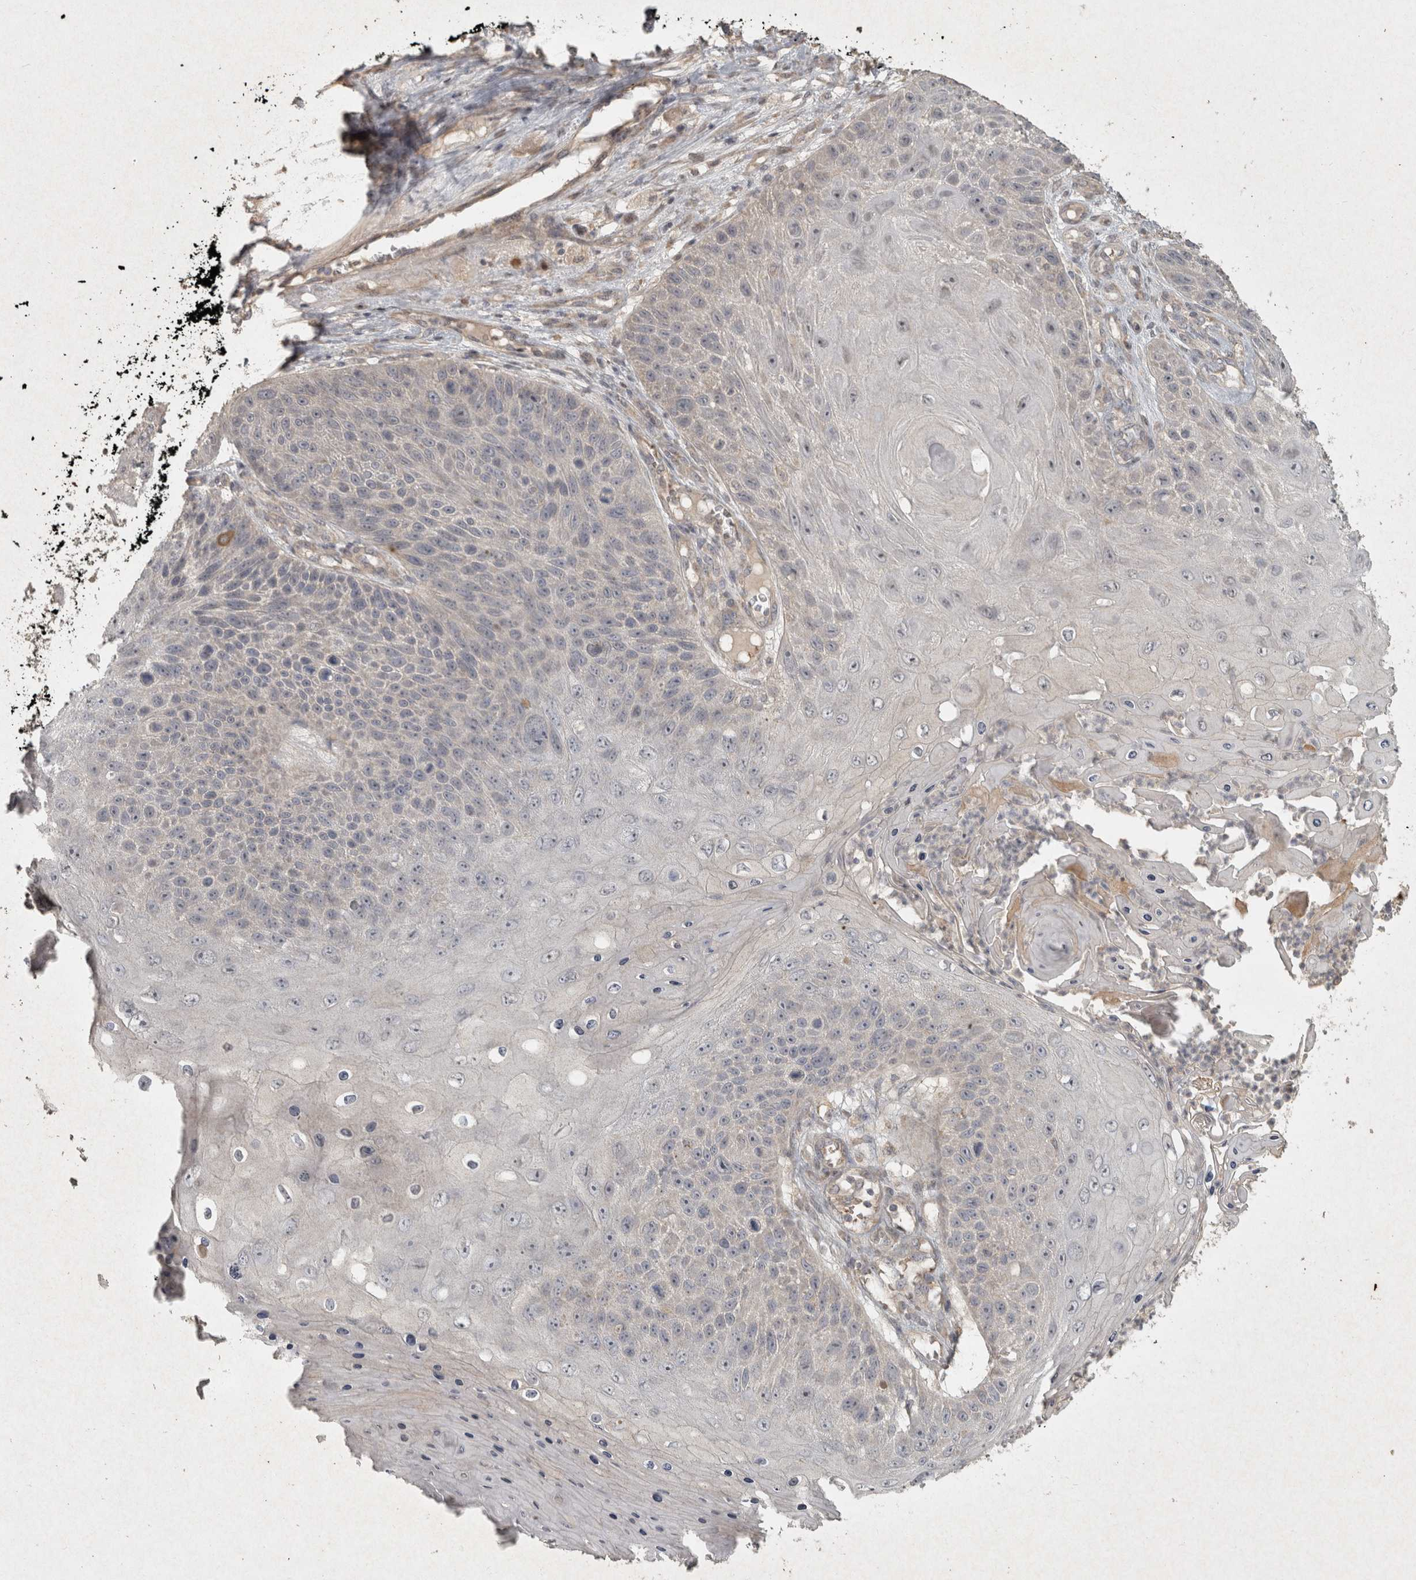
{"staining": {"intensity": "negative", "quantity": "none", "location": "none"}, "tissue": "skin cancer", "cell_type": "Tumor cells", "image_type": "cancer", "snomed": [{"axis": "morphology", "description": "Squamous cell carcinoma, NOS"}, {"axis": "topography", "description": "Skin"}], "caption": "A histopathology image of squamous cell carcinoma (skin) stained for a protein reveals no brown staining in tumor cells.", "gene": "OSTN", "patient": {"sex": "female", "age": 88}}